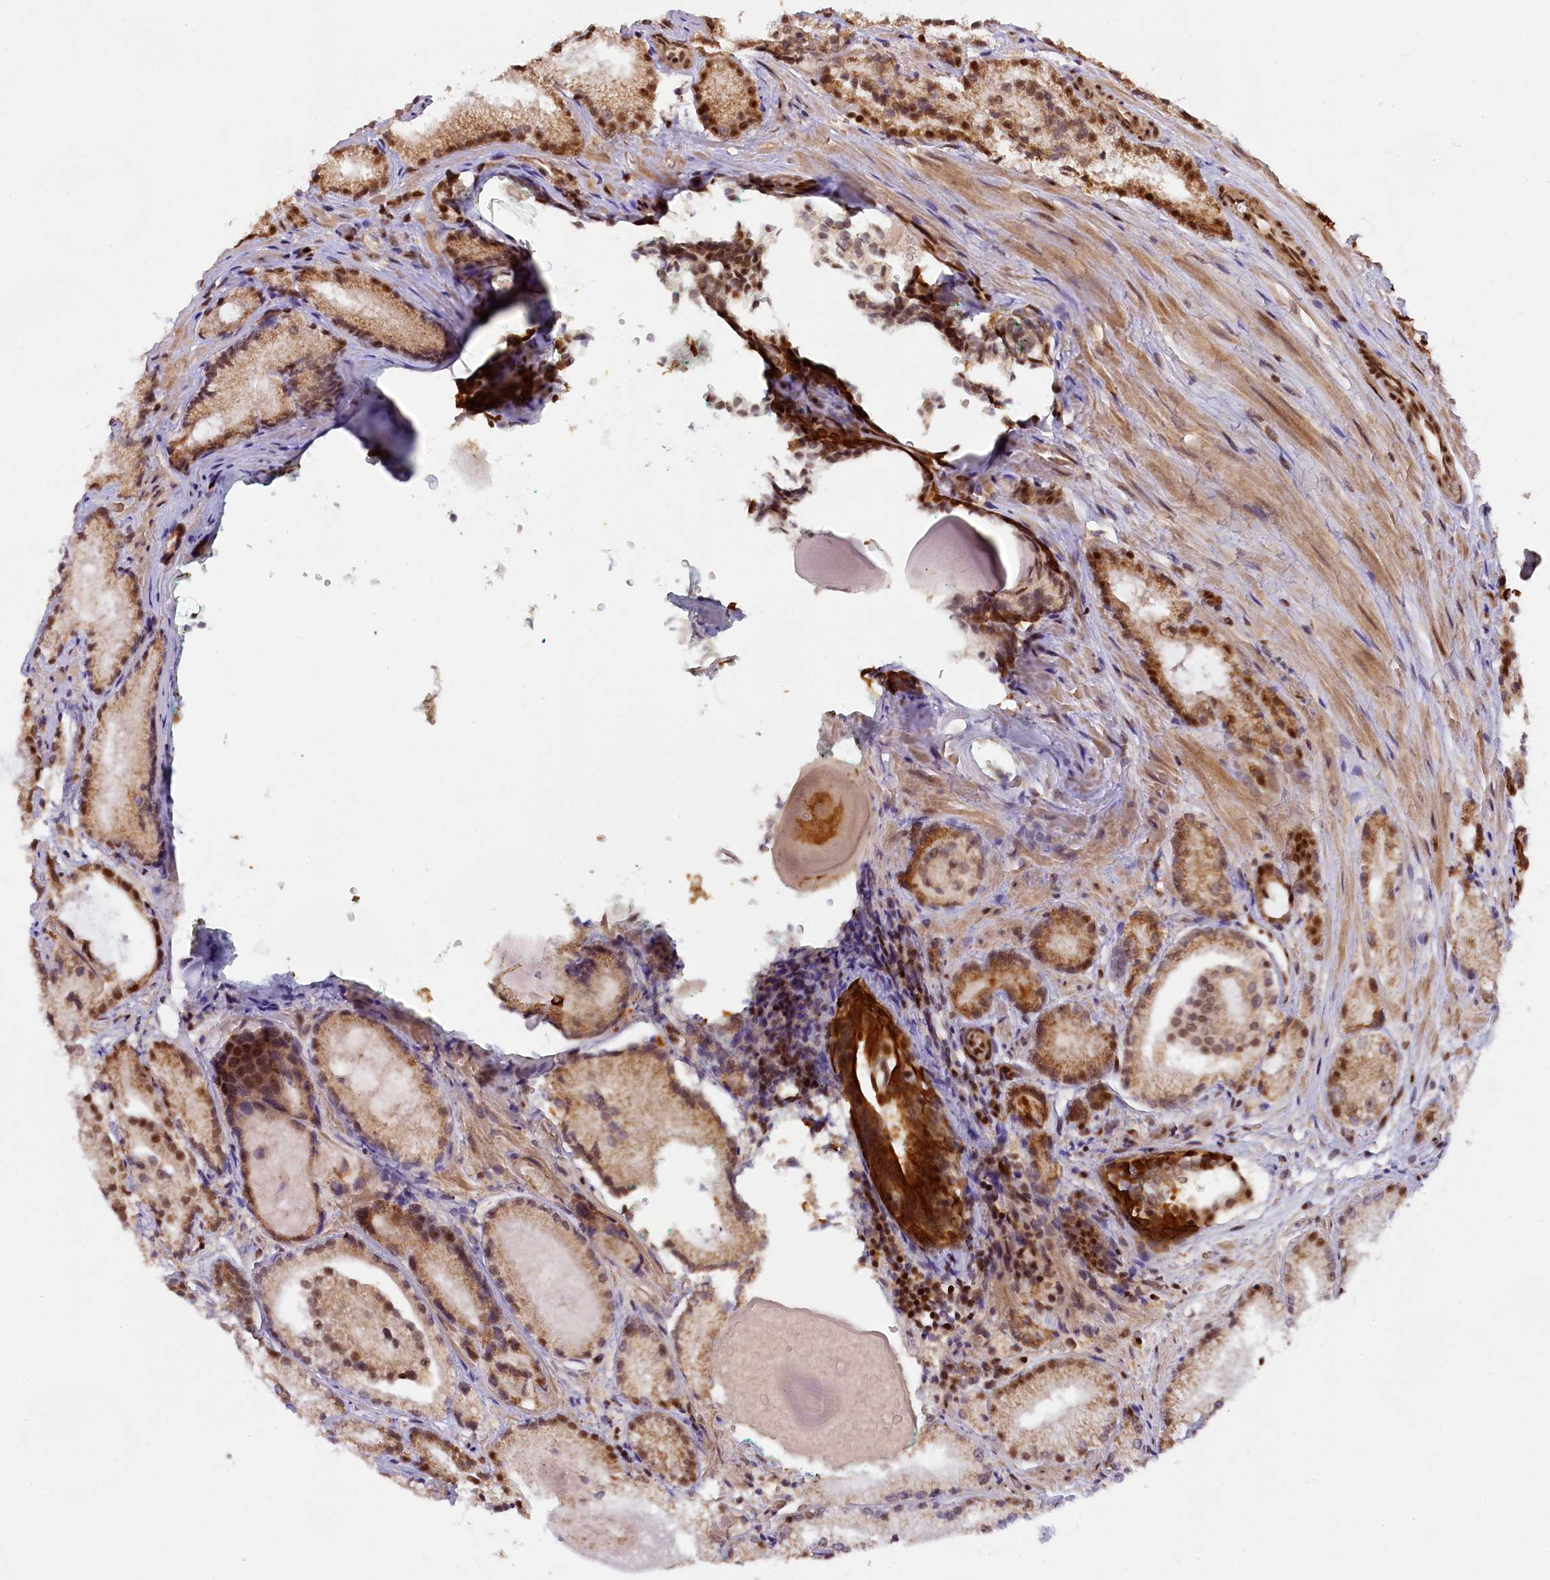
{"staining": {"intensity": "moderate", "quantity": ">75%", "location": "cytoplasmic/membranous,nuclear"}, "tissue": "prostate cancer", "cell_type": "Tumor cells", "image_type": "cancer", "snomed": [{"axis": "morphology", "description": "Adenocarcinoma, High grade"}, {"axis": "topography", "description": "Prostate"}], "caption": "A medium amount of moderate cytoplasmic/membranous and nuclear expression is identified in about >75% of tumor cells in prostate cancer (adenocarcinoma (high-grade)) tissue.", "gene": "CARD8", "patient": {"sex": "male", "age": 73}}